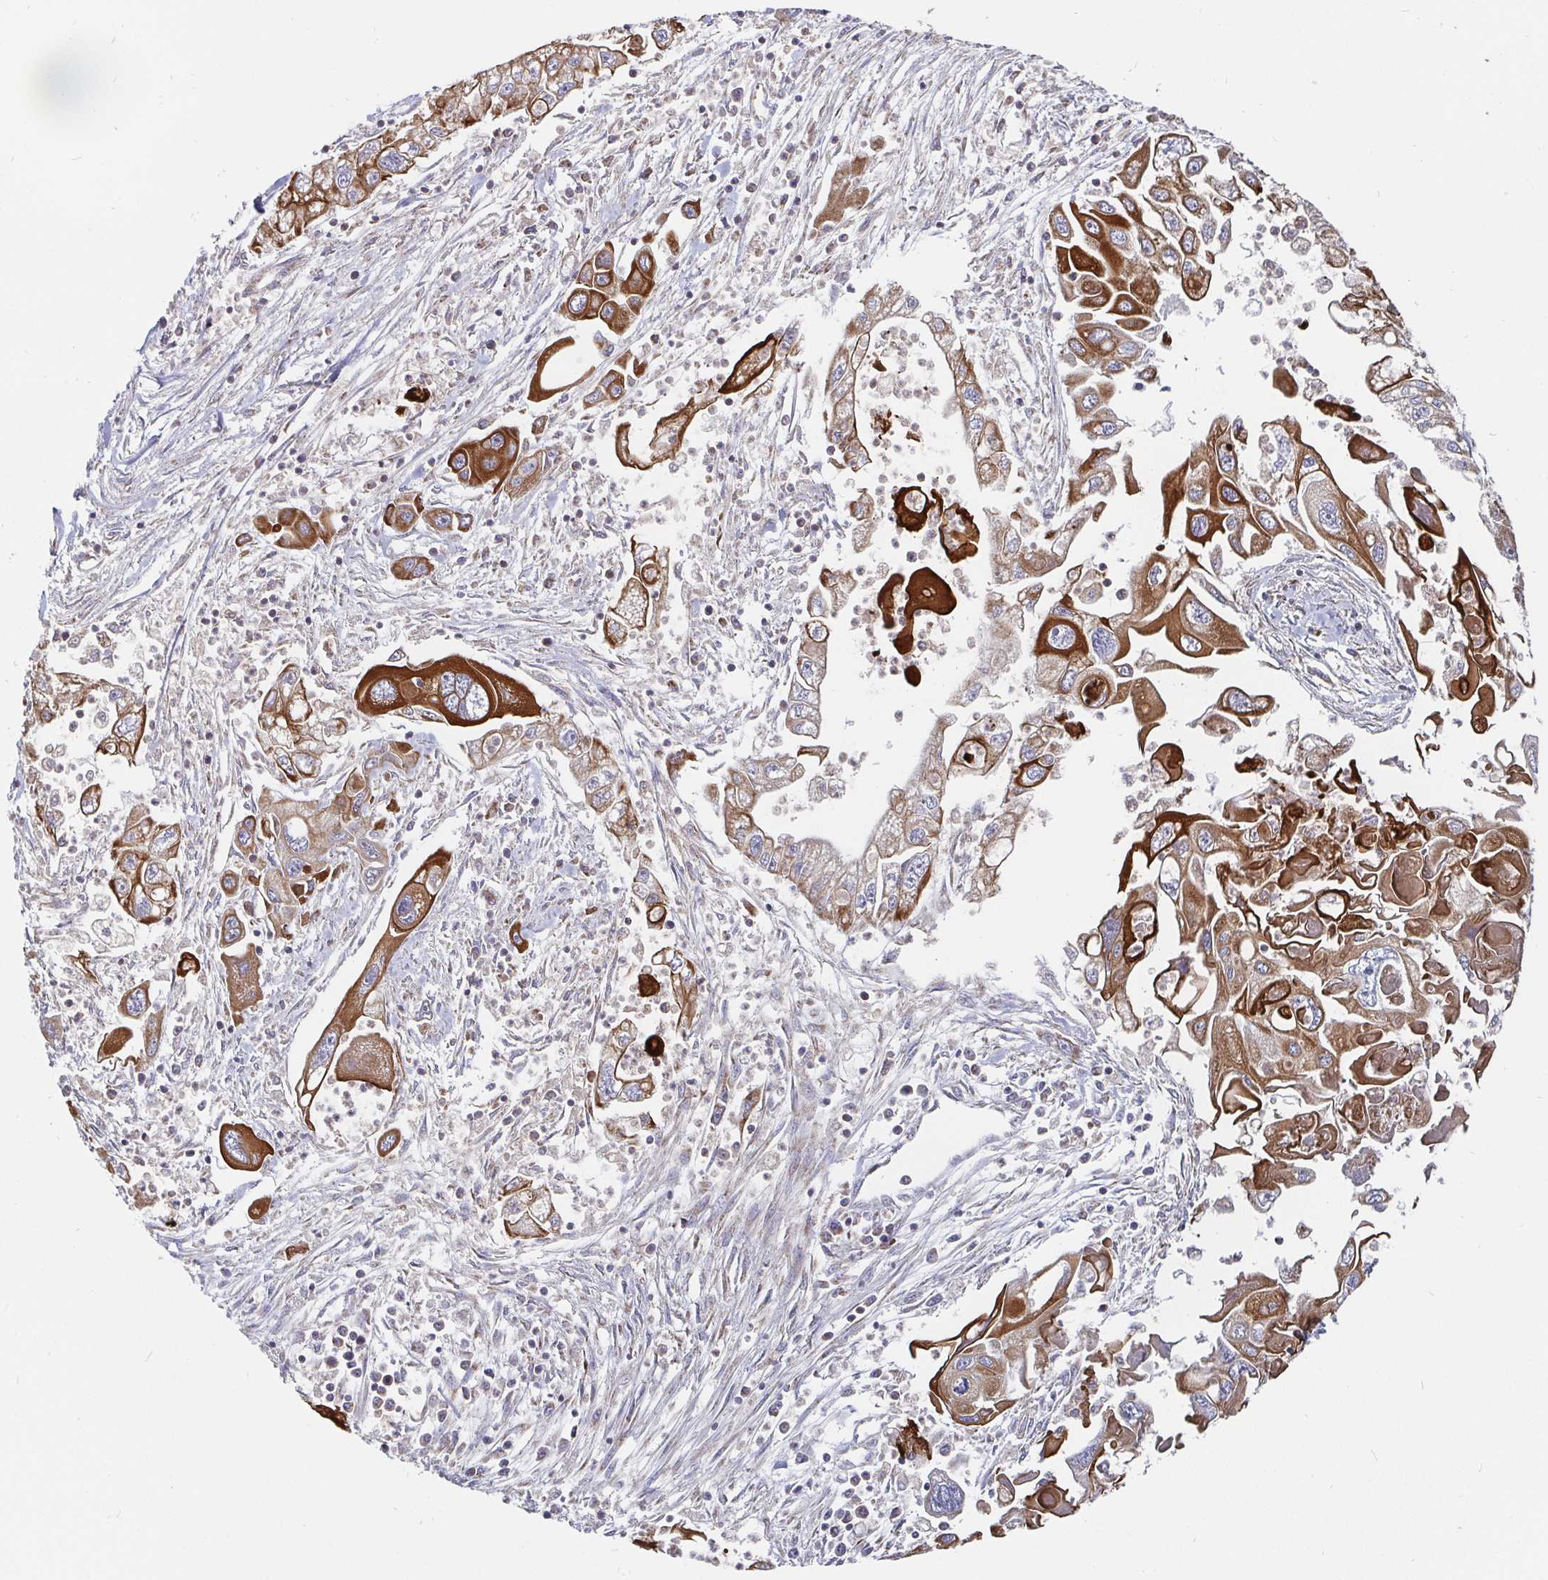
{"staining": {"intensity": "strong", "quantity": ">75%", "location": "cytoplasmic/membranous"}, "tissue": "pancreatic cancer", "cell_type": "Tumor cells", "image_type": "cancer", "snomed": [{"axis": "morphology", "description": "Adenocarcinoma, NOS"}, {"axis": "topography", "description": "Pancreas"}], "caption": "Immunohistochemical staining of human pancreatic cancer exhibits strong cytoplasmic/membranous protein expression in approximately >75% of tumor cells. Nuclei are stained in blue.", "gene": "PDF", "patient": {"sex": "male", "age": 70}}